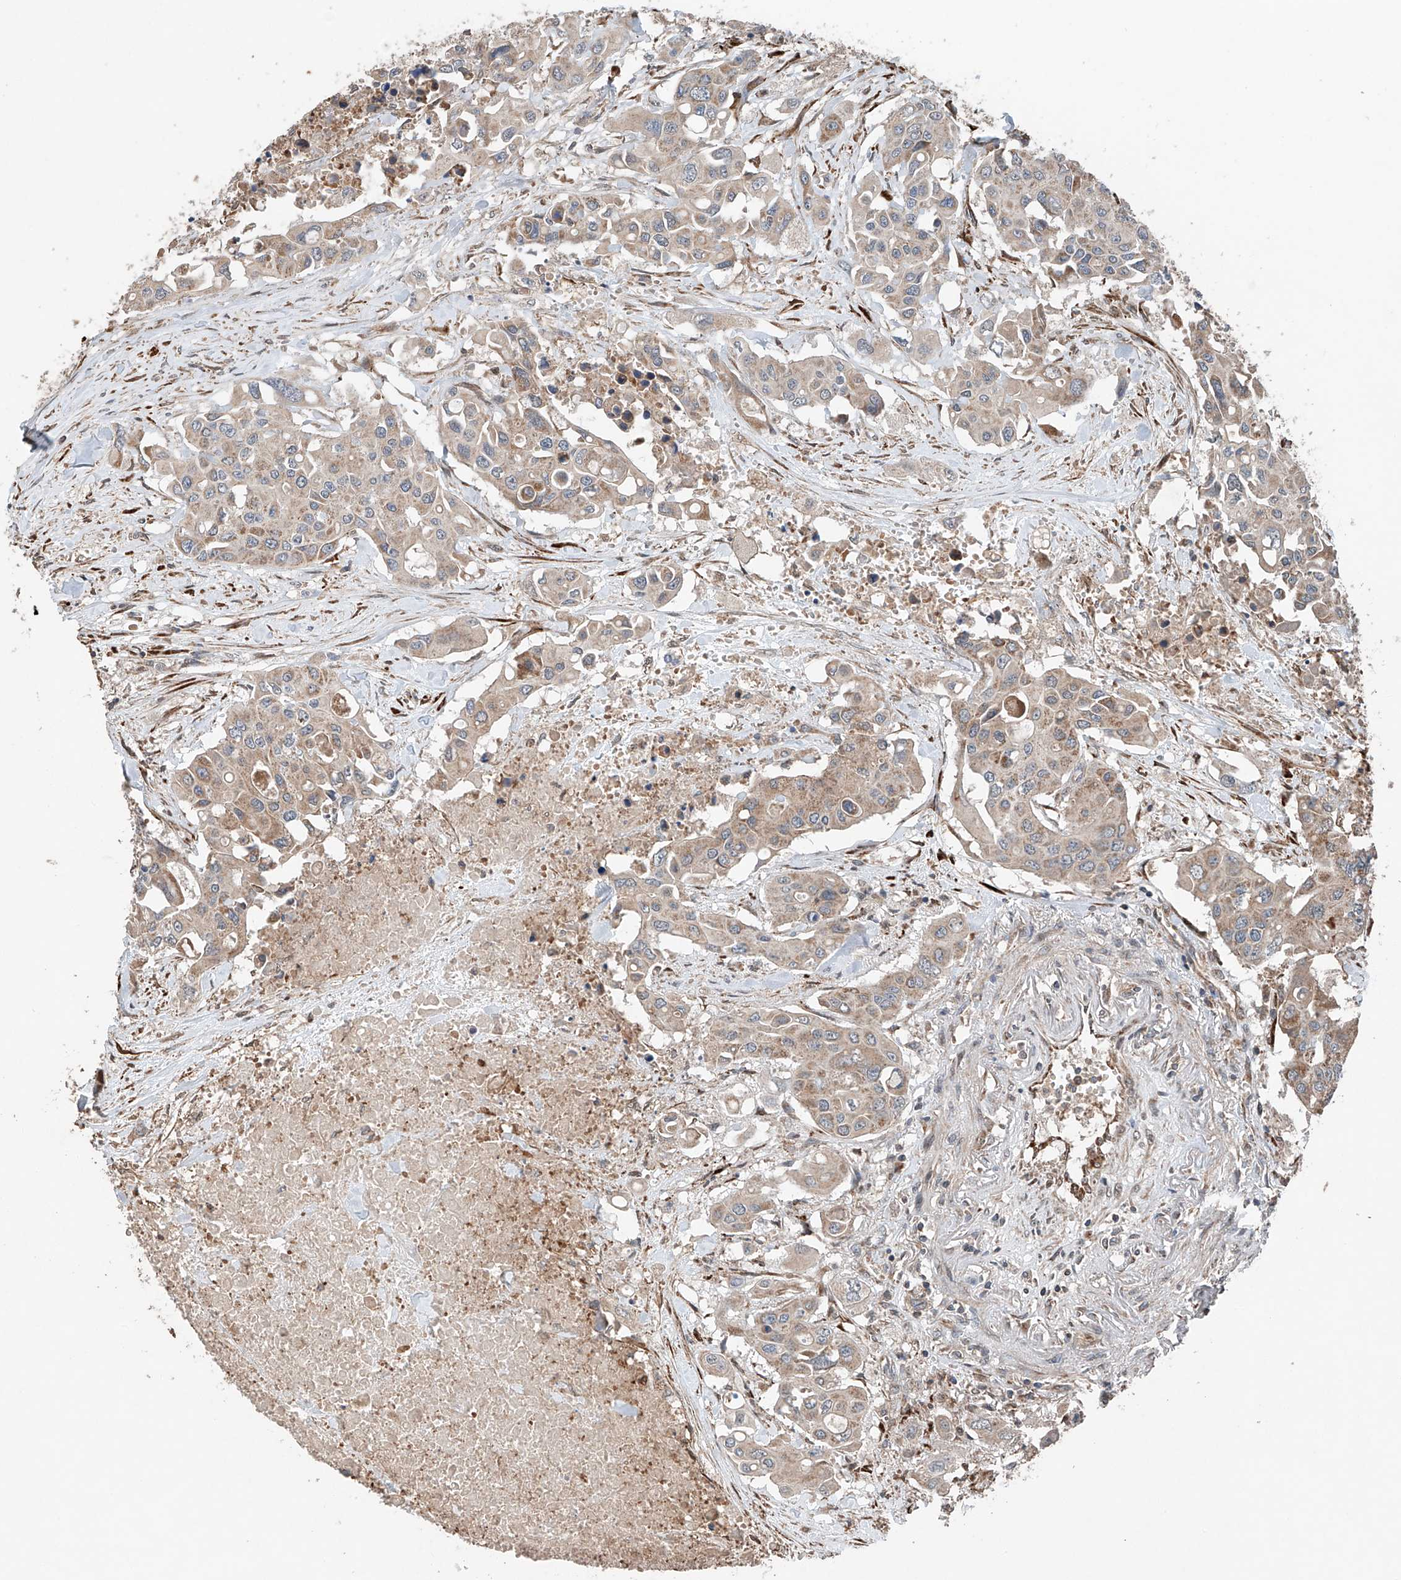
{"staining": {"intensity": "weak", "quantity": ">75%", "location": "cytoplasmic/membranous"}, "tissue": "colorectal cancer", "cell_type": "Tumor cells", "image_type": "cancer", "snomed": [{"axis": "morphology", "description": "Adenocarcinoma, NOS"}, {"axis": "topography", "description": "Colon"}], "caption": "Adenocarcinoma (colorectal) tissue demonstrates weak cytoplasmic/membranous positivity in approximately >75% of tumor cells, visualized by immunohistochemistry.", "gene": "AP4B1", "patient": {"sex": "male", "age": 77}}